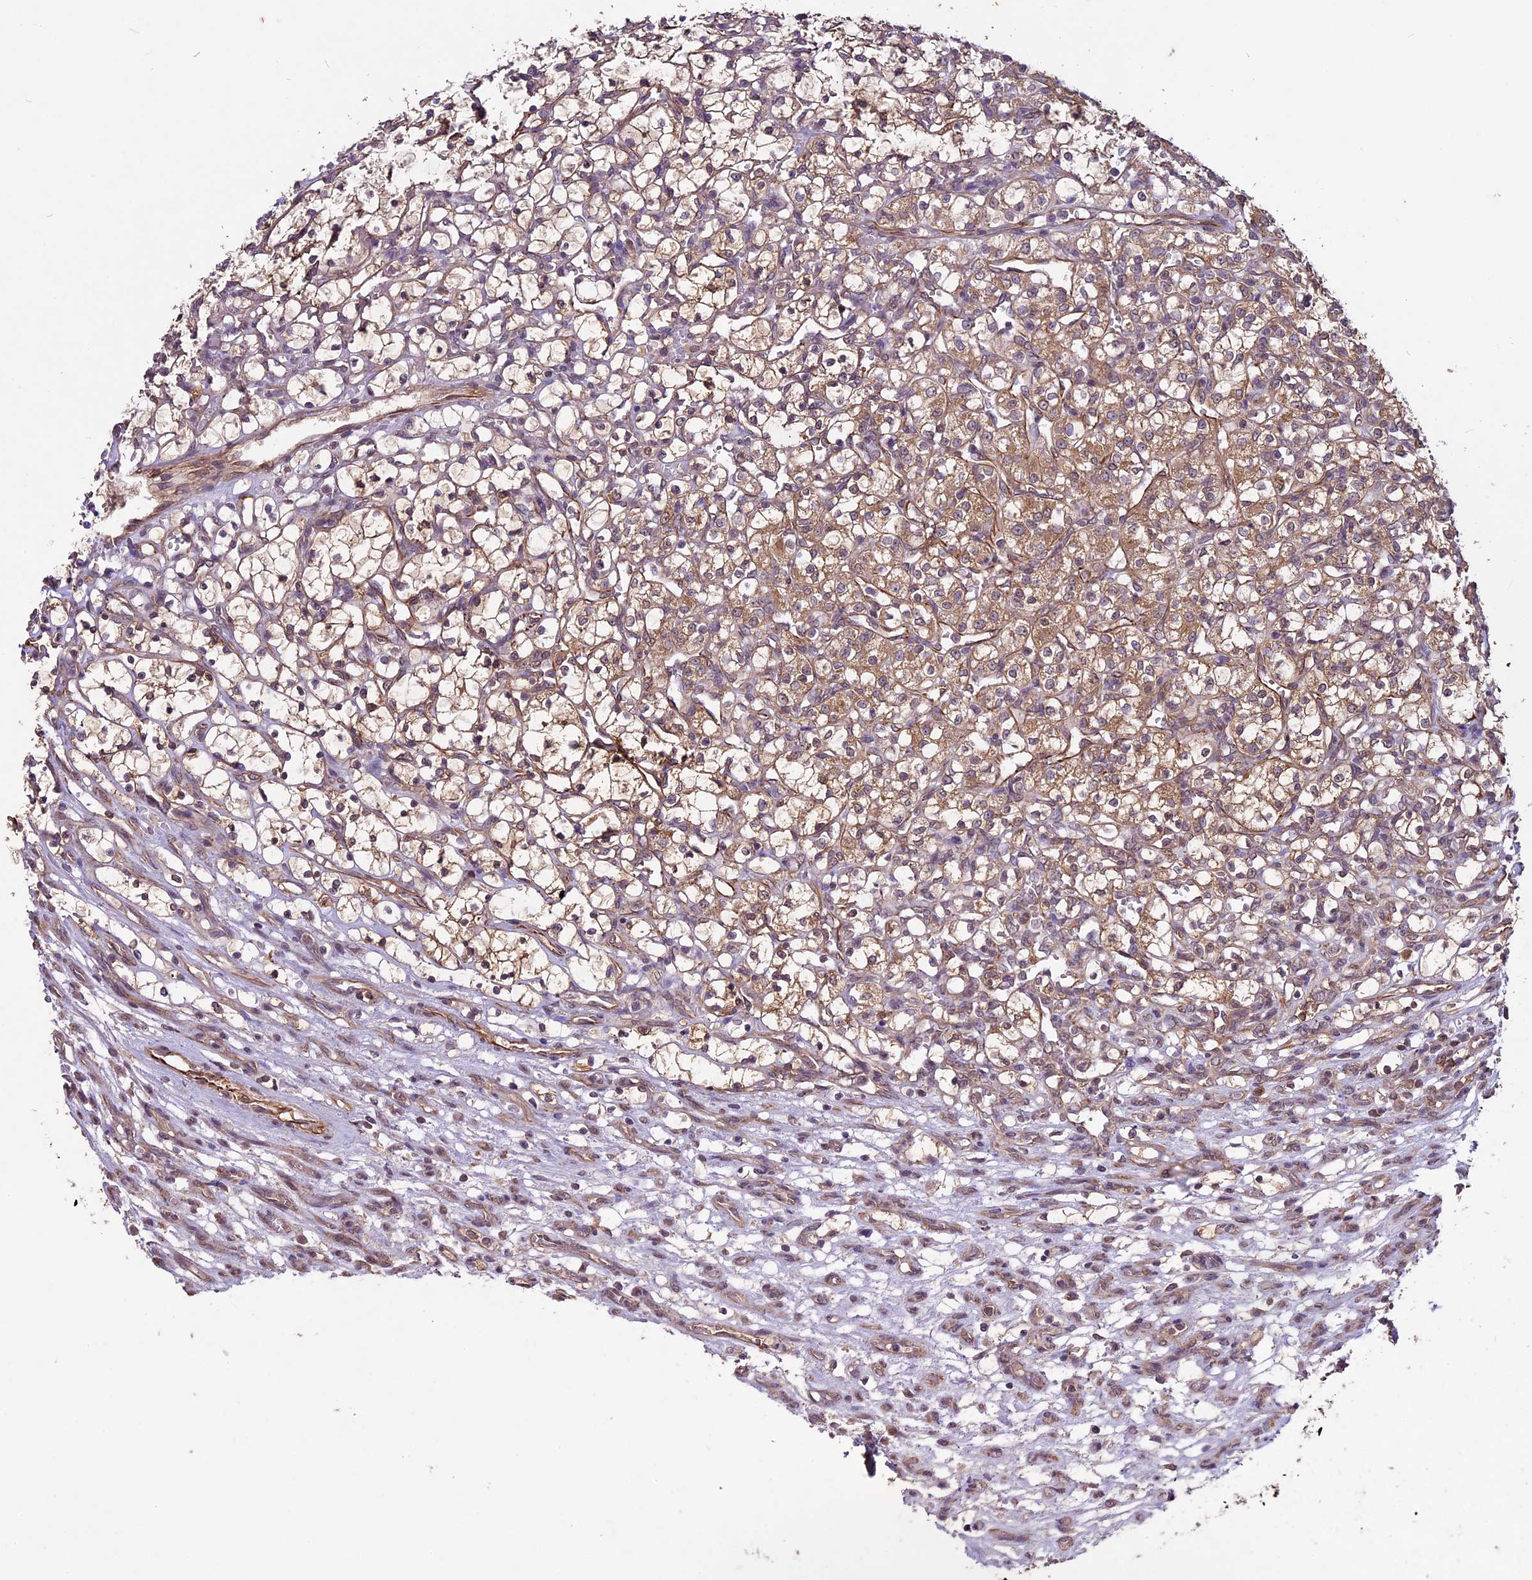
{"staining": {"intensity": "moderate", "quantity": ">75%", "location": "cytoplasmic/membranous"}, "tissue": "renal cancer", "cell_type": "Tumor cells", "image_type": "cancer", "snomed": [{"axis": "morphology", "description": "Adenocarcinoma, NOS"}, {"axis": "topography", "description": "Kidney"}], "caption": "Brown immunohistochemical staining in human renal adenocarcinoma shows moderate cytoplasmic/membranous positivity in about >75% of tumor cells.", "gene": "C3orf70", "patient": {"sex": "female", "age": 69}}